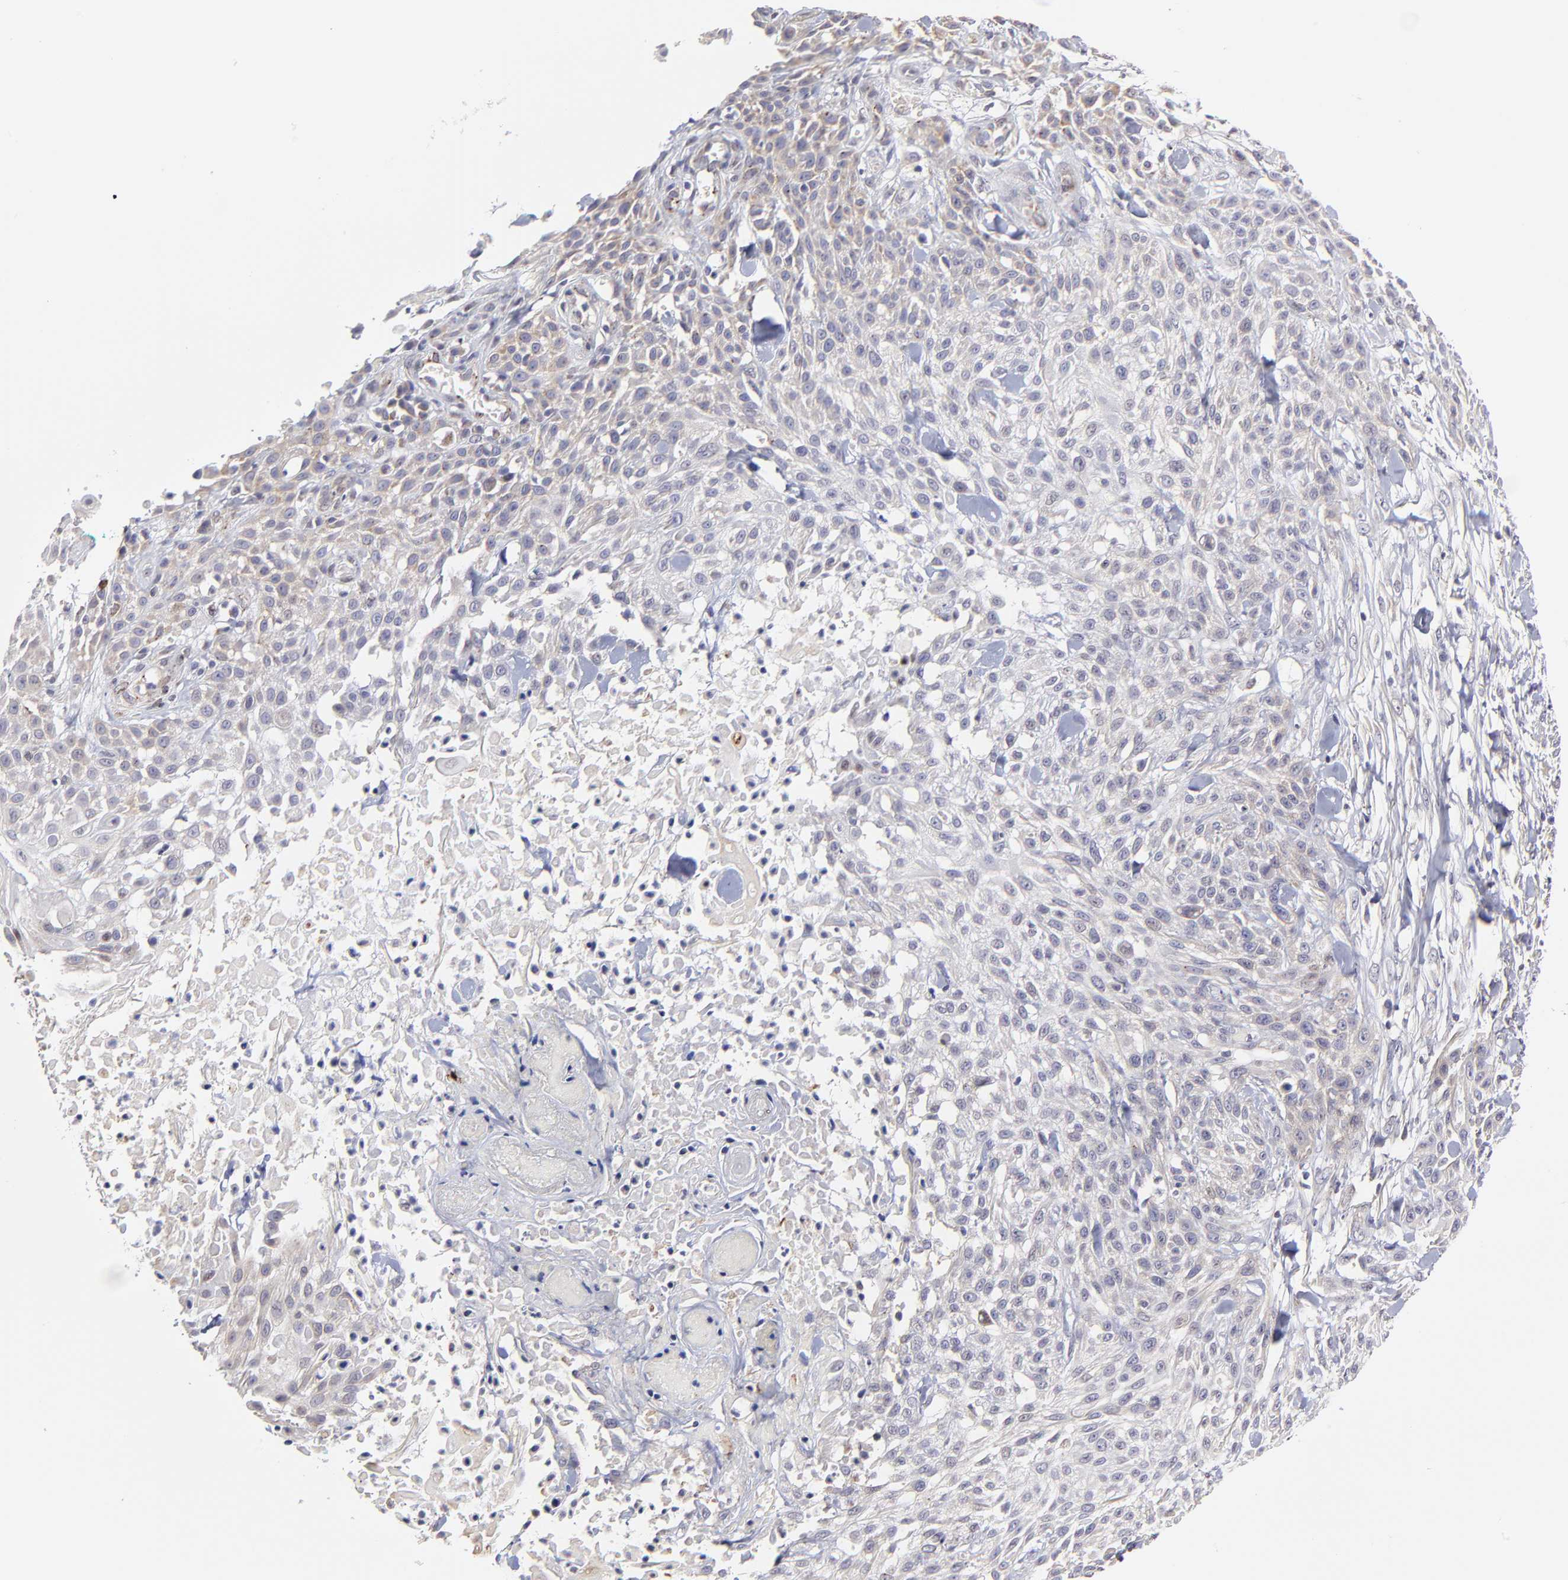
{"staining": {"intensity": "negative", "quantity": "none", "location": "none"}, "tissue": "skin cancer", "cell_type": "Tumor cells", "image_type": "cancer", "snomed": [{"axis": "morphology", "description": "Squamous cell carcinoma, NOS"}, {"axis": "topography", "description": "Skin"}], "caption": "Protein analysis of skin squamous cell carcinoma exhibits no significant positivity in tumor cells.", "gene": "BTG2", "patient": {"sex": "female", "age": 42}}